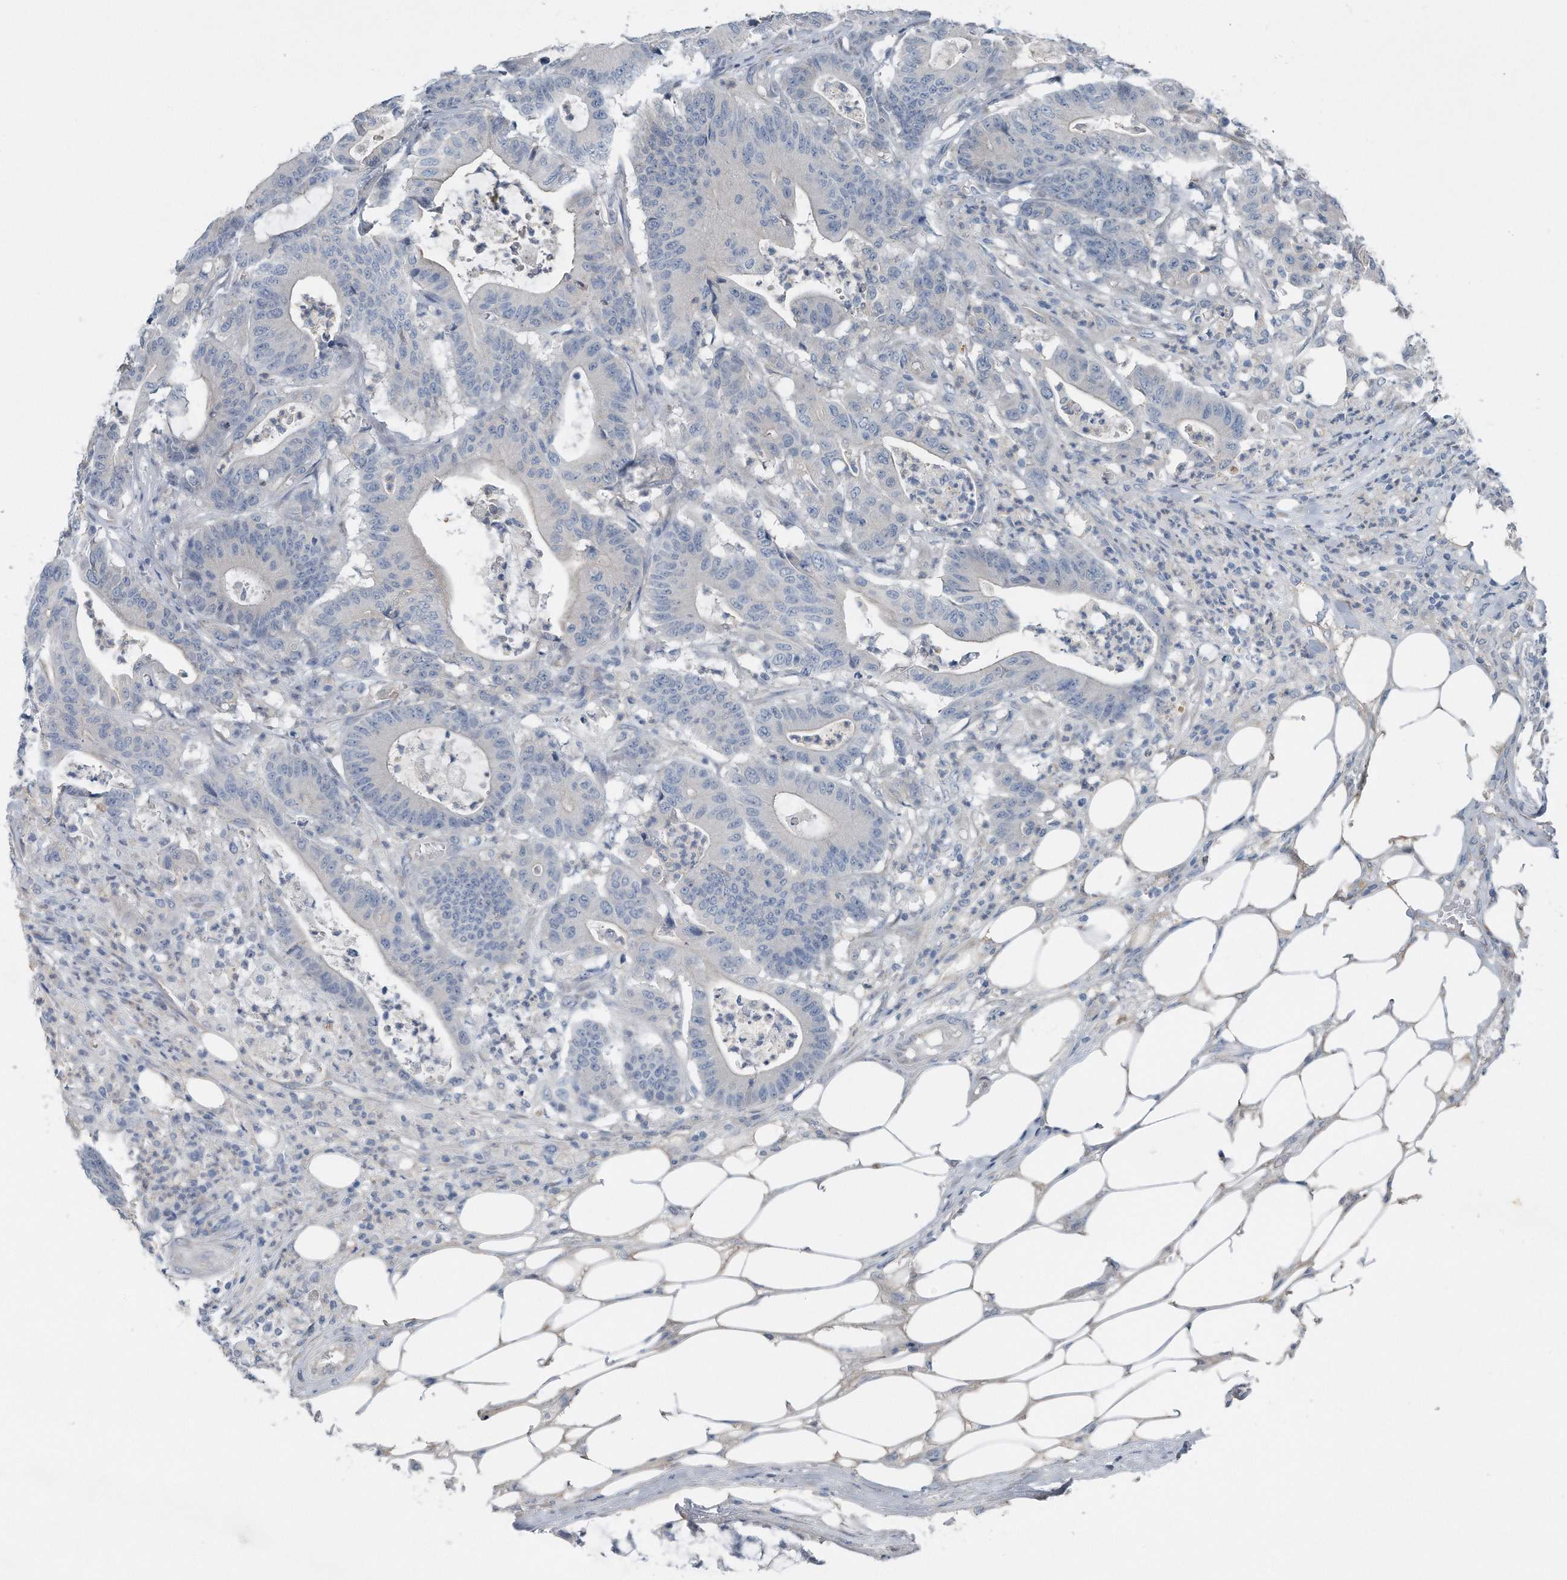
{"staining": {"intensity": "negative", "quantity": "none", "location": "none"}, "tissue": "colorectal cancer", "cell_type": "Tumor cells", "image_type": "cancer", "snomed": [{"axis": "morphology", "description": "Adenocarcinoma, NOS"}, {"axis": "topography", "description": "Colon"}], "caption": "Human colorectal cancer stained for a protein using IHC reveals no expression in tumor cells.", "gene": "YRDC", "patient": {"sex": "female", "age": 84}}